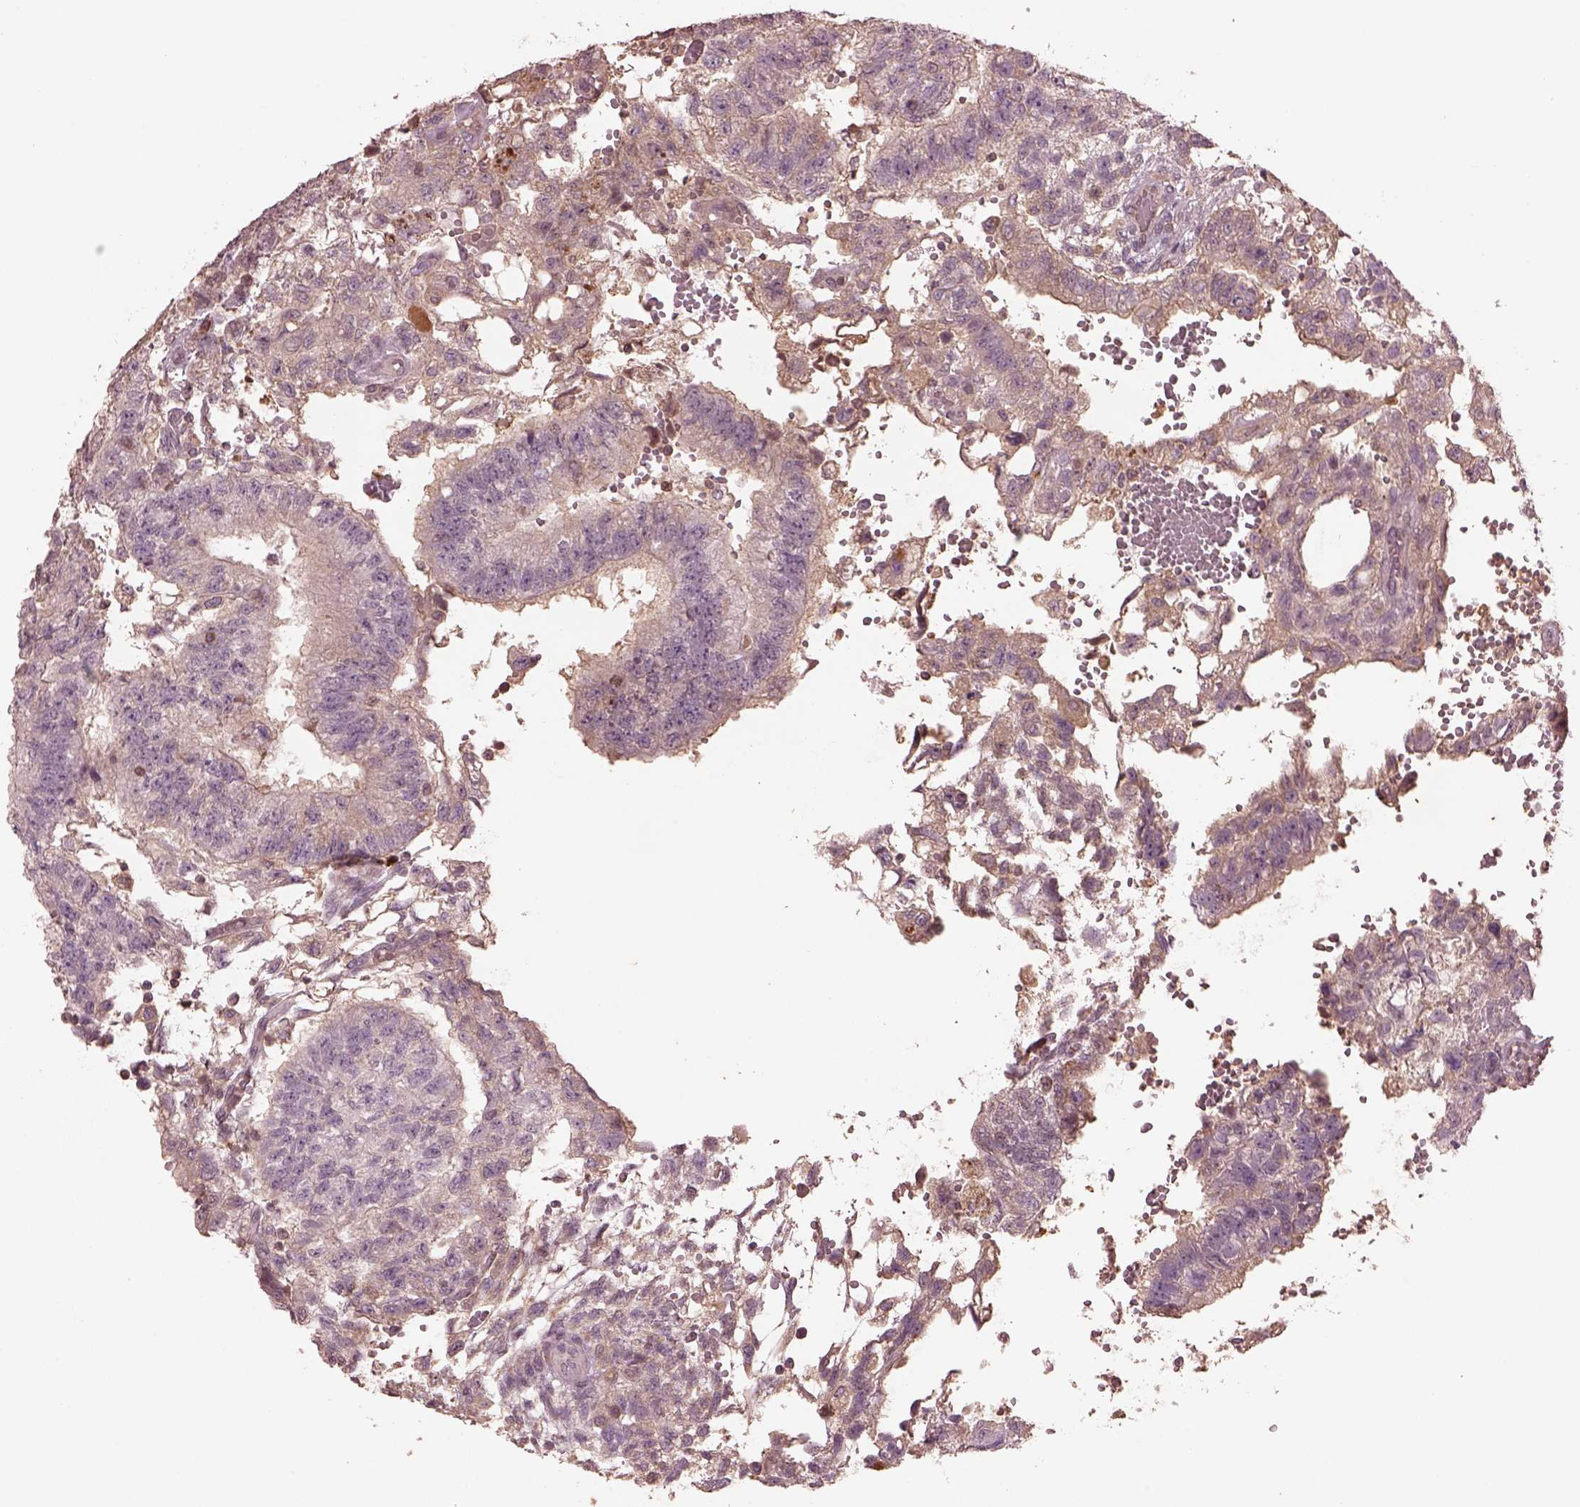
{"staining": {"intensity": "negative", "quantity": "none", "location": "none"}, "tissue": "testis cancer", "cell_type": "Tumor cells", "image_type": "cancer", "snomed": [{"axis": "morphology", "description": "Carcinoma, Embryonal, NOS"}, {"axis": "topography", "description": "Testis"}], "caption": "There is no significant expression in tumor cells of testis embryonal carcinoma.", "gene": "PTX4", "patient": {"sex": "male", "age": 32}}